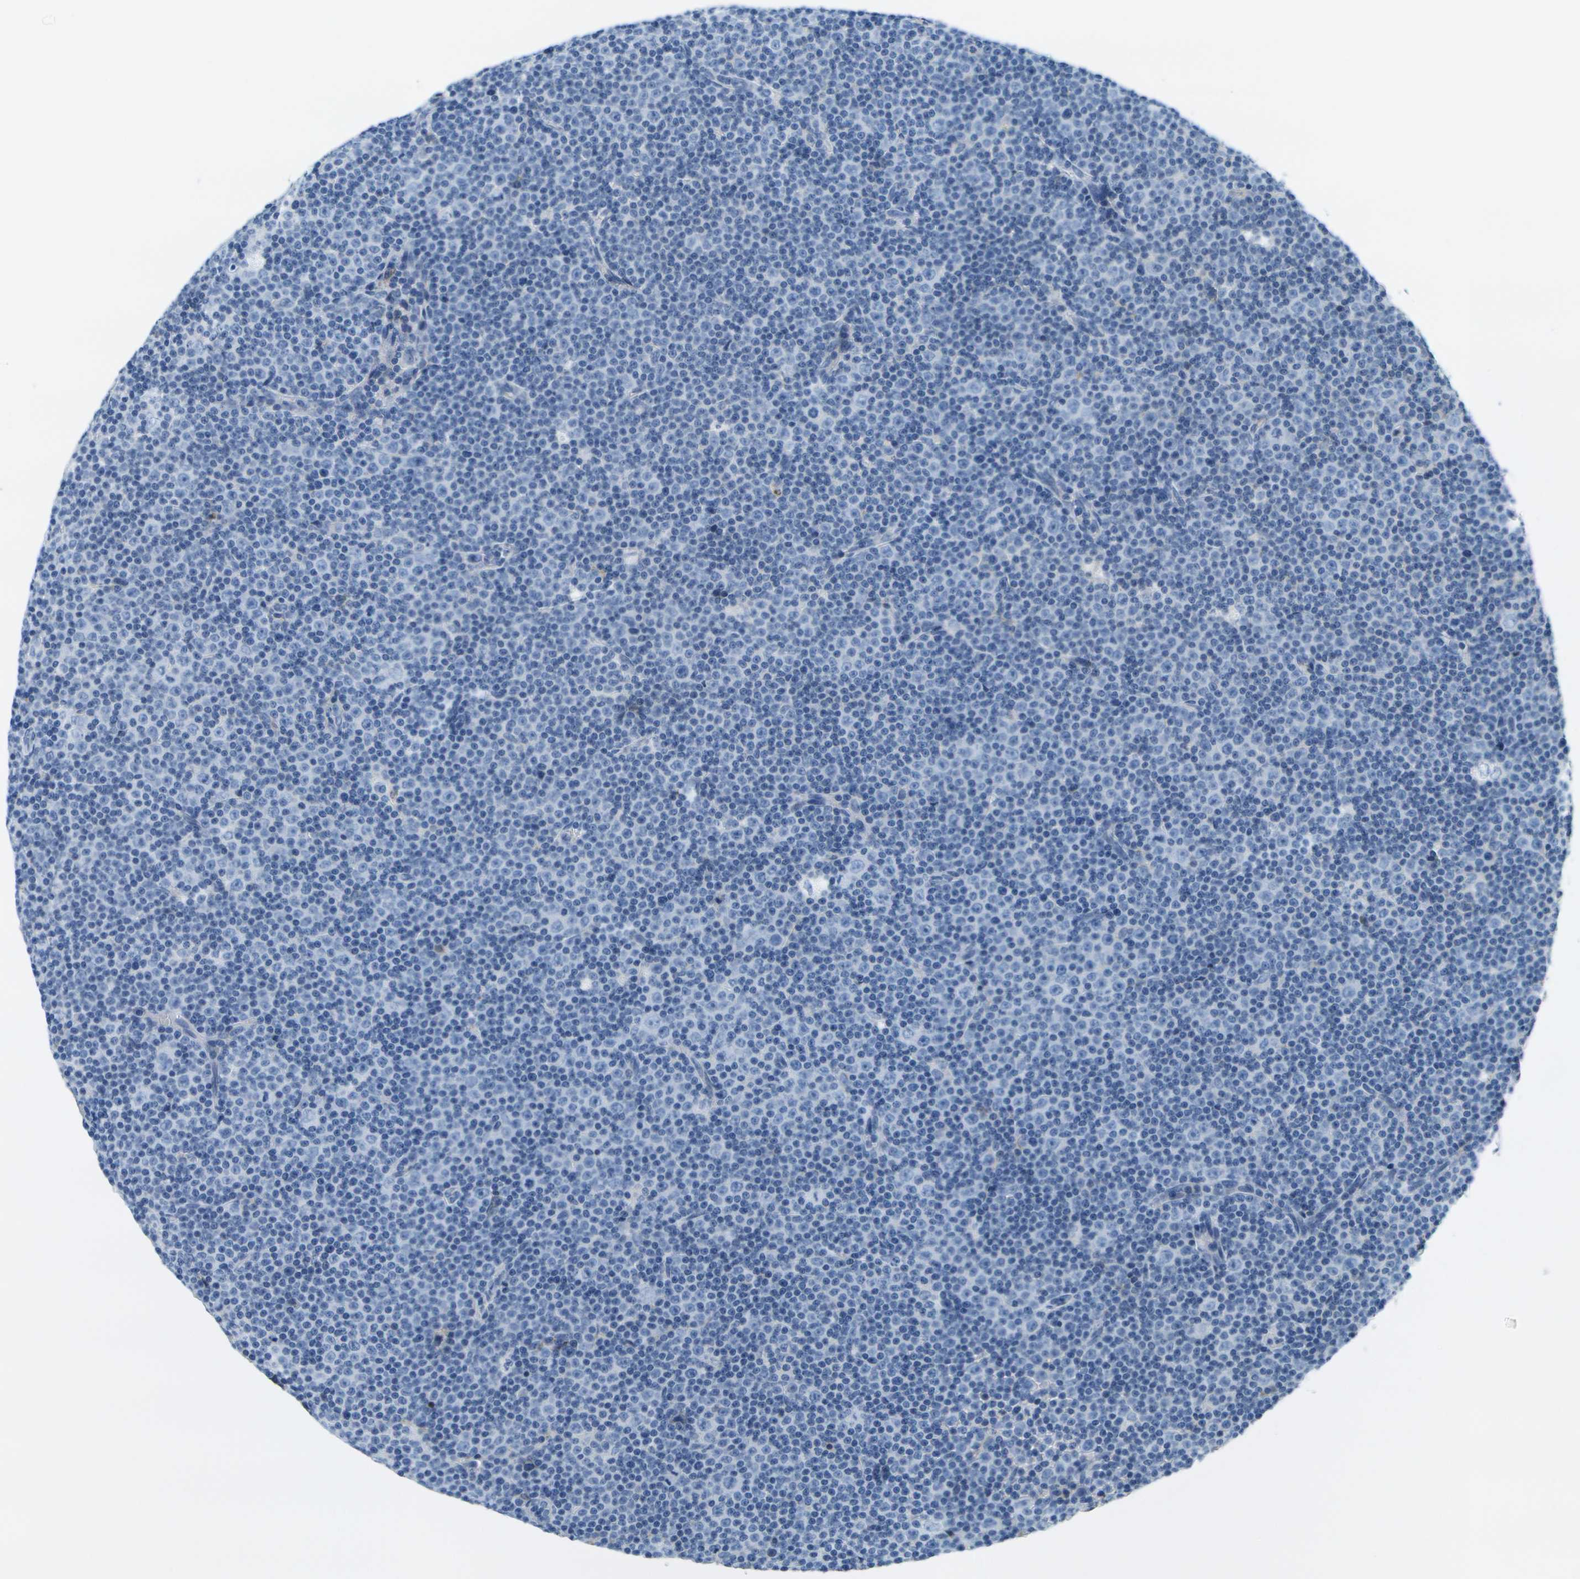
{"staining": {"intensity": "negative", "quantity": "none", "location": "none"}, "tissue": "lymphoma", "cell_type": "Tumor cells", "image_type": "cancer", "snomed": [{"axis": "morphology", "description": "Malignant lymphoma, non-Hodgkin's type, Low grade"}, {"axis": "topography", "description": "Lymph node"}], "caption": "High magnification brightfield microscopy of low-grade malignant lymphoma, non-Hodgkin's type stained with DAB (brown) and counterstained with hematoxylin (blue): tumor cells show no significant expression. Brightfield microscopy of IHC stained with DAB (brown) and hematoxylin (blue), captured at high magnification.", "gene": "SERPINA1", "patient": {"sex": "female", "age": 67}}